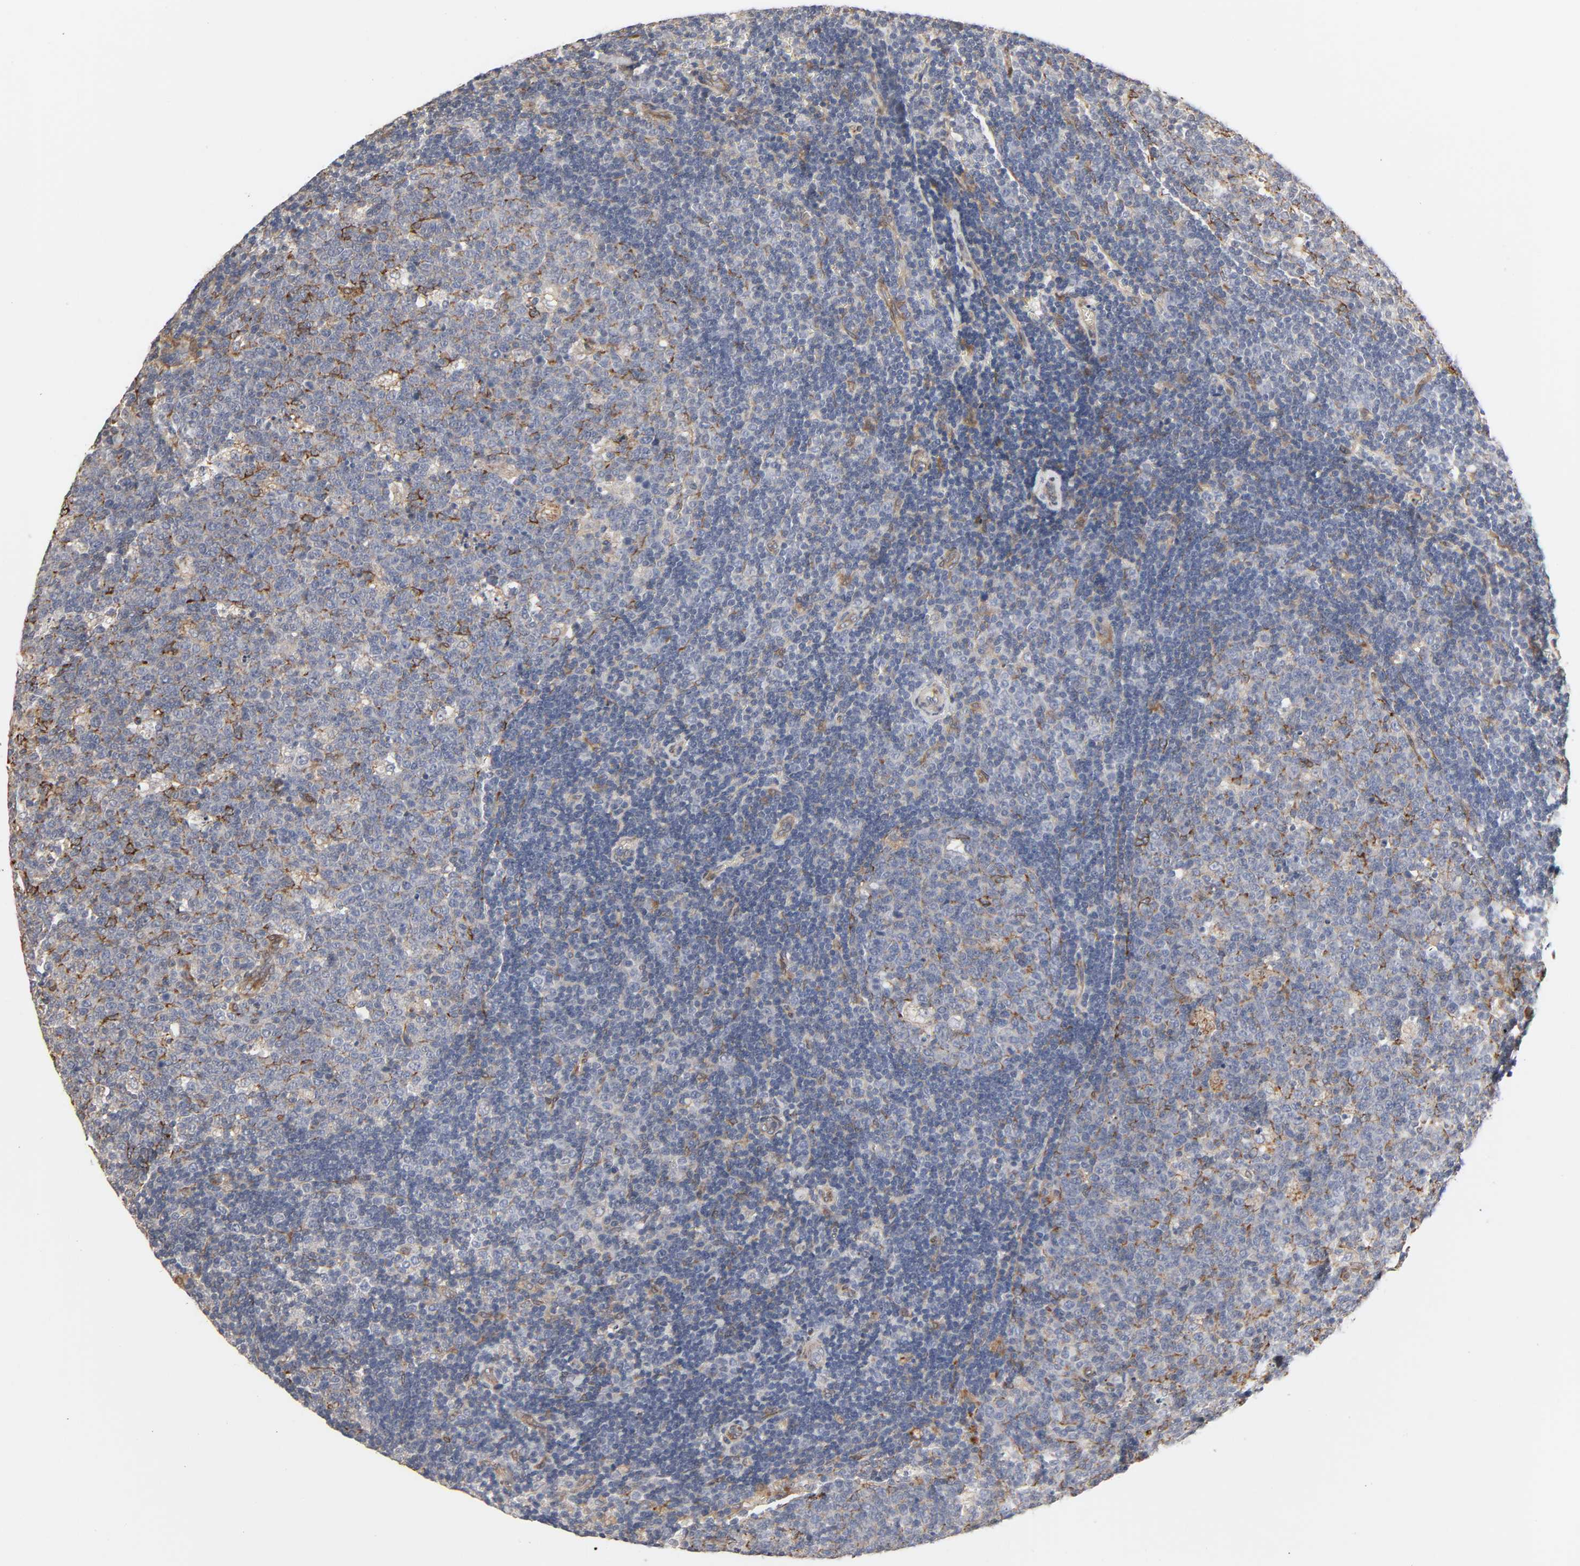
{"staining": {"intensity": "moderate", "quantity": "<25%", "location": "cytoplasmic/membranous"}, "tissue": "lymph node", "cell_type": "Germinal center cells", "image_type": "normal", "snomed": [{"axis": "morphology", "description": "Normal tissue, NOS"}, {"axis": "topography", "description": "Lymph node"}, {"axis": "topography", "description": "Salivary gland"}], "caption": "Protein expression analysis of benign human lymph node reveals moderate cytoplasmic/membranous expression in approximately <25% of germinal center cells.", "gene": "NDRG2", "patient": {"sex": "male", "age": 8}}